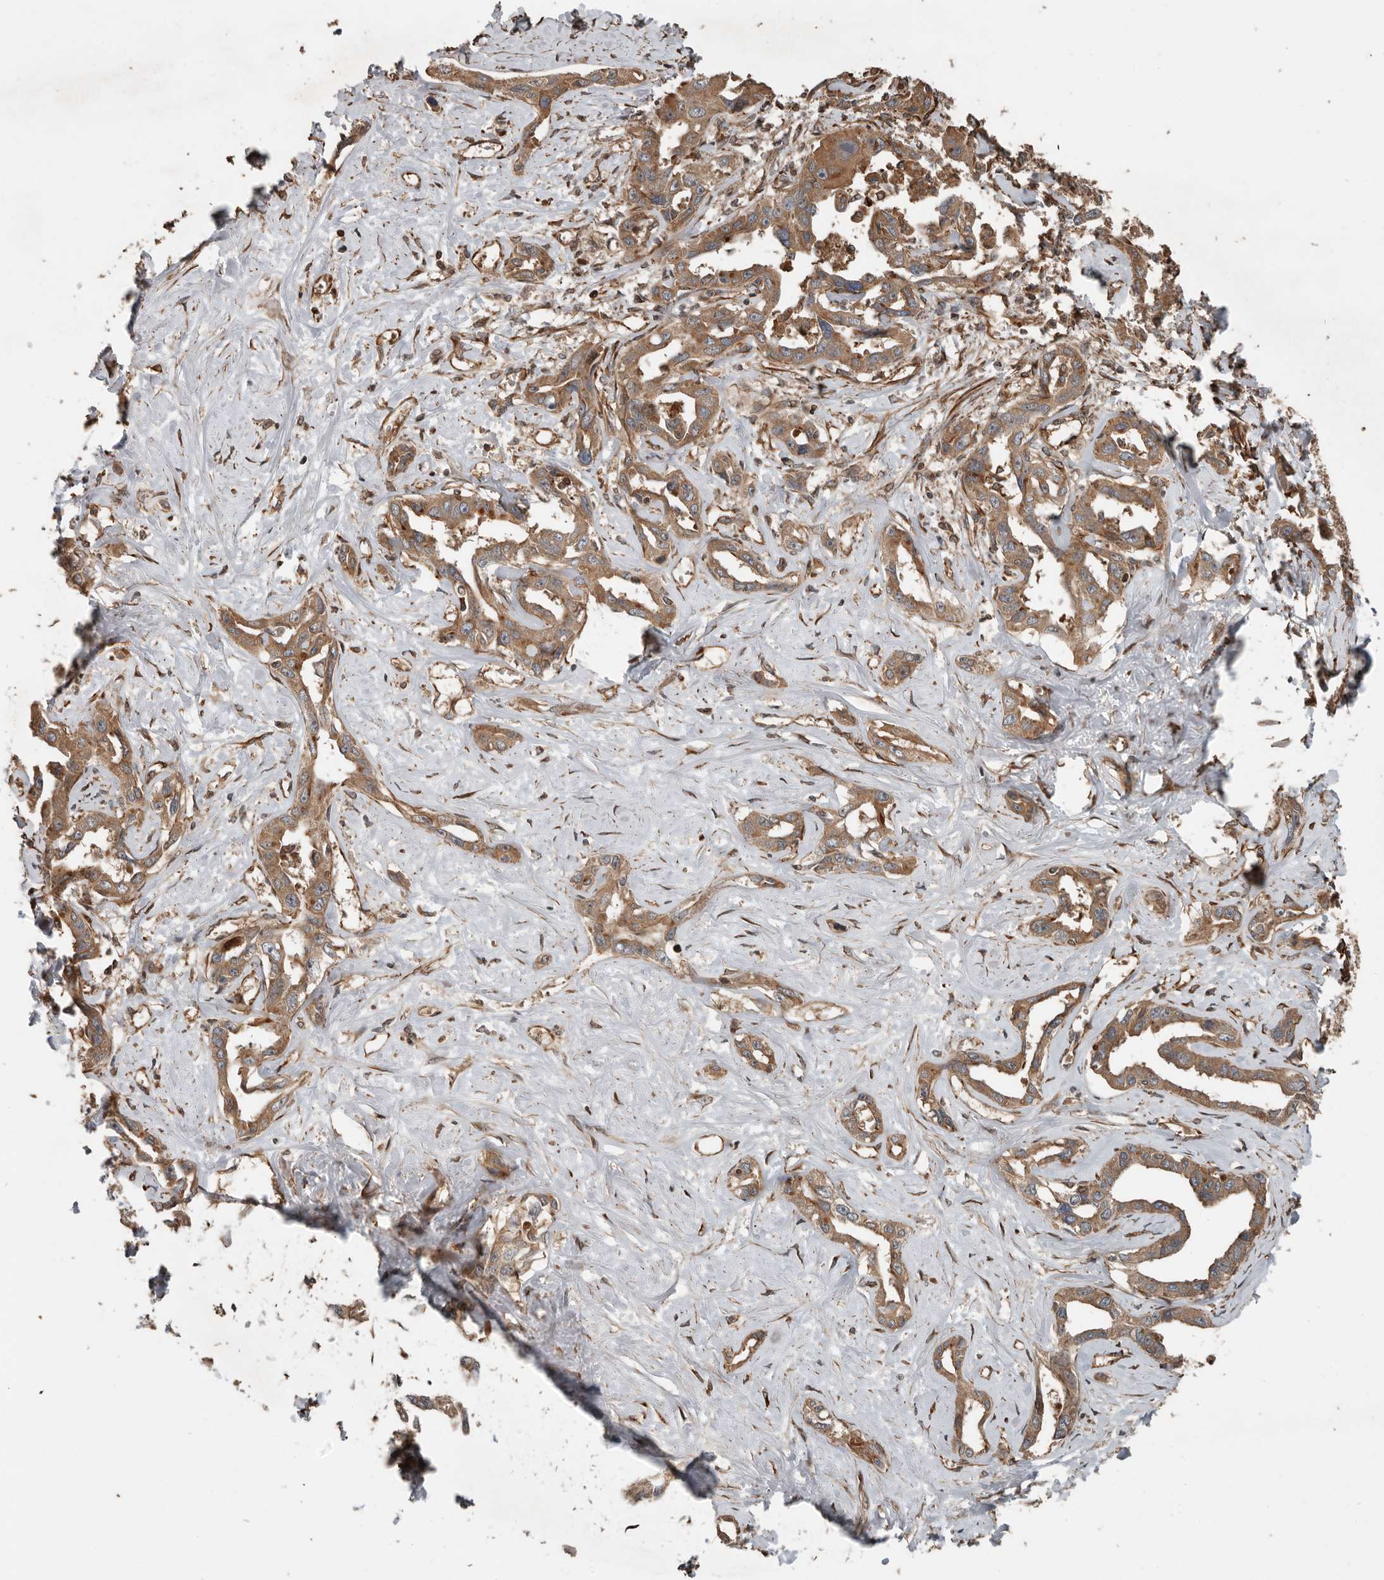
{"staining": {"intensity": "moderate", "quantity": ">75%", "location": "cytoplasmic/membranous"}, "tissue": "liver cancer", "cell_type": "Tumor cells", "image_type": "cancer", "snomed": [{"axis": "morphology", "description": "Cholangiocarcinoma"}, {"axis": "topography", "description": "Liver"}], "caption": "A histopathology image showing moderate cytoplasmic/membranous expression in approximately >75% of tumor cells in cholangiocarcinoma (liver), as visualized by brown immunohistochemical staining.", "gene": "YOD1", "patient": {"sex": "male", "age": 59}}